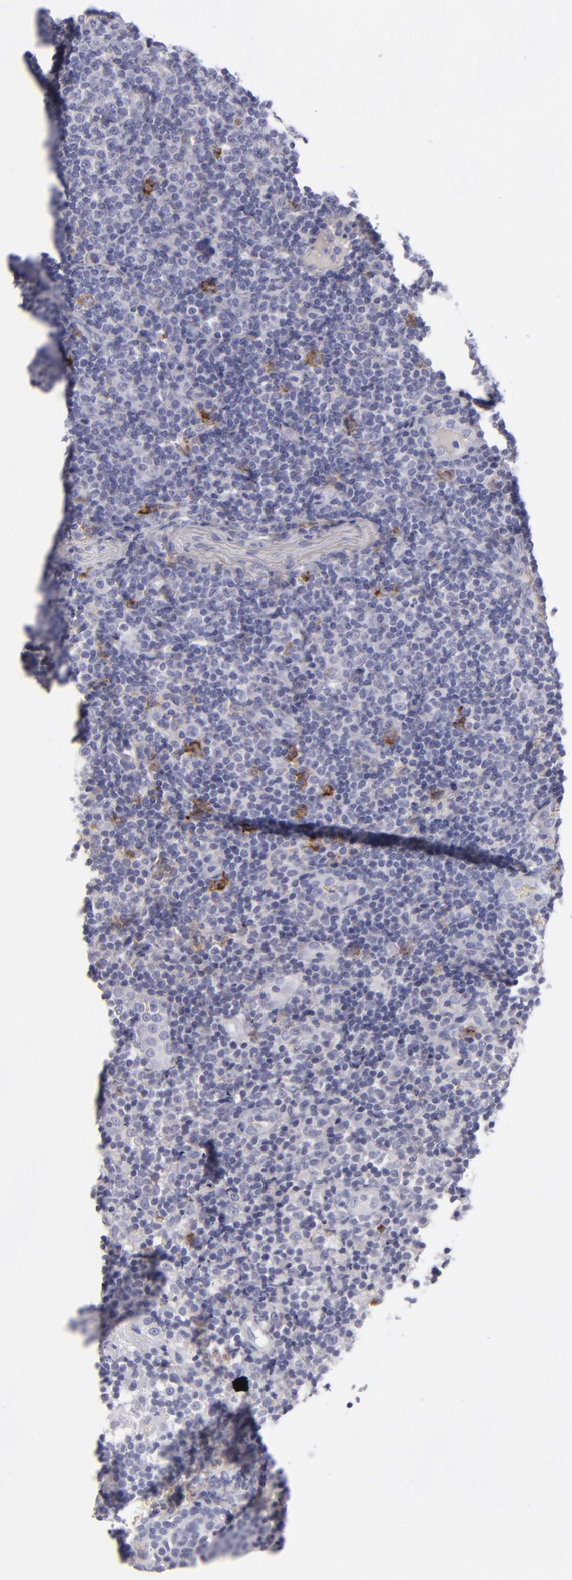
{"staining": {"intensity": "negative", "quantity": "none", "location": "none"}, "tissue": "tonsil", "cell_type": "Germinal center cells", "image_type": "normal", "snomed": [{"axis": "morphology", "description": "Normal tissue, NOS"}, {"axis": "topography", "description": "Tonsil"}], "caption": "The image demonstrates no staining of germinal center cells in unremarkable tonsil.", "gene": "ANPEP", "patient": {"sex": "female", "age": 40}}